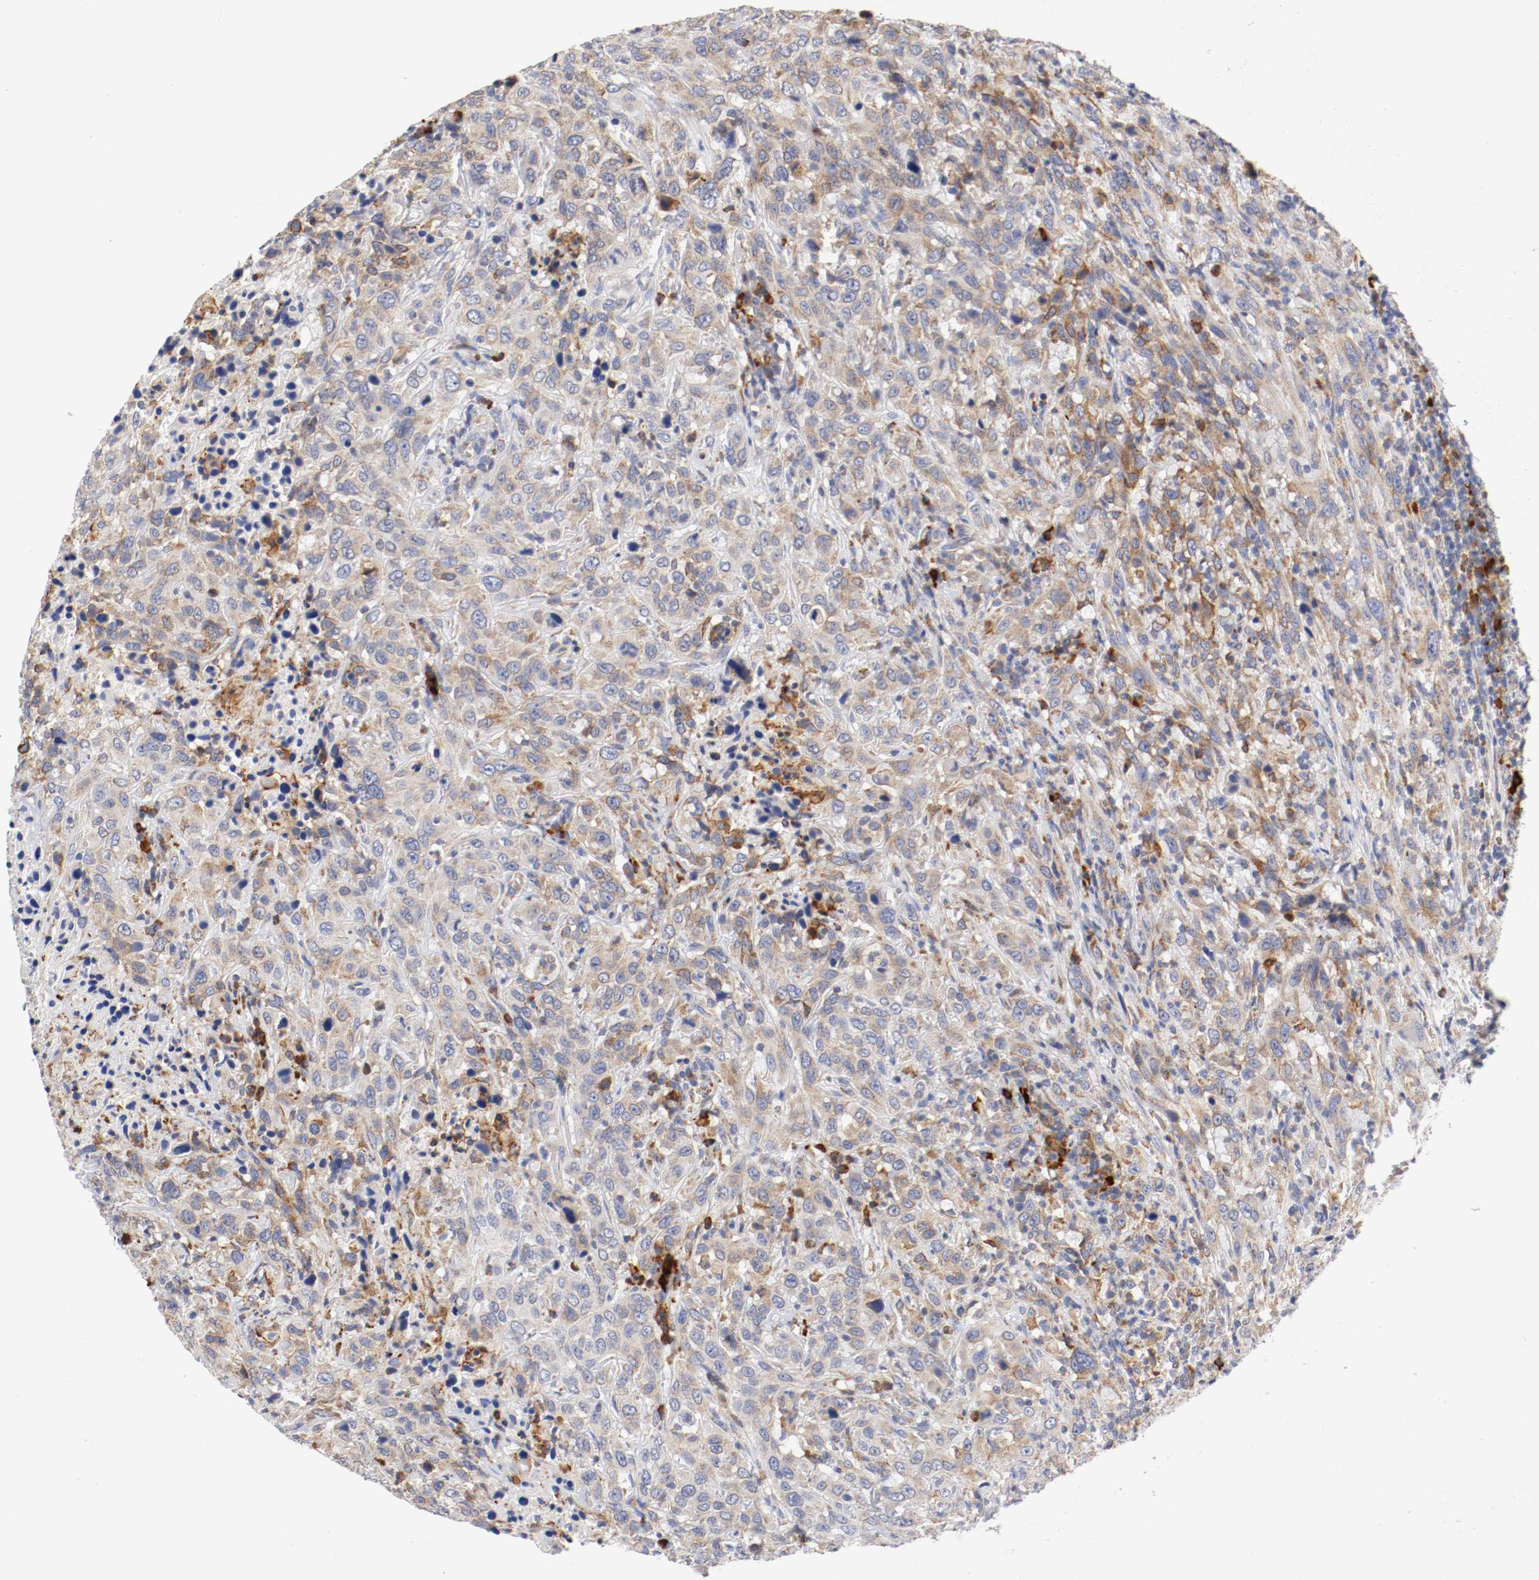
{"staining": {"intensity": "moderate", "quantity": ">75%", "location": "cytoplasmic/membranous"}, "tissue": "urothelial cancer", "cell_type": "Tumor cells", "image_type": "cancer", "snomed": [{"axis": "morphology", "description": "Urothelial carcinoma, High grade"}, {"axis": "topography", "description": "Urinary bladder"}], "caption": "Urothelial carcinoma (high-grade) stained with a brown dye exhibits moderate cytoplasmic/membranous positive expression in about >75% of tumor cells.", "gene": "TRAF2", "patient": {"sex": "male", "age": 61}}